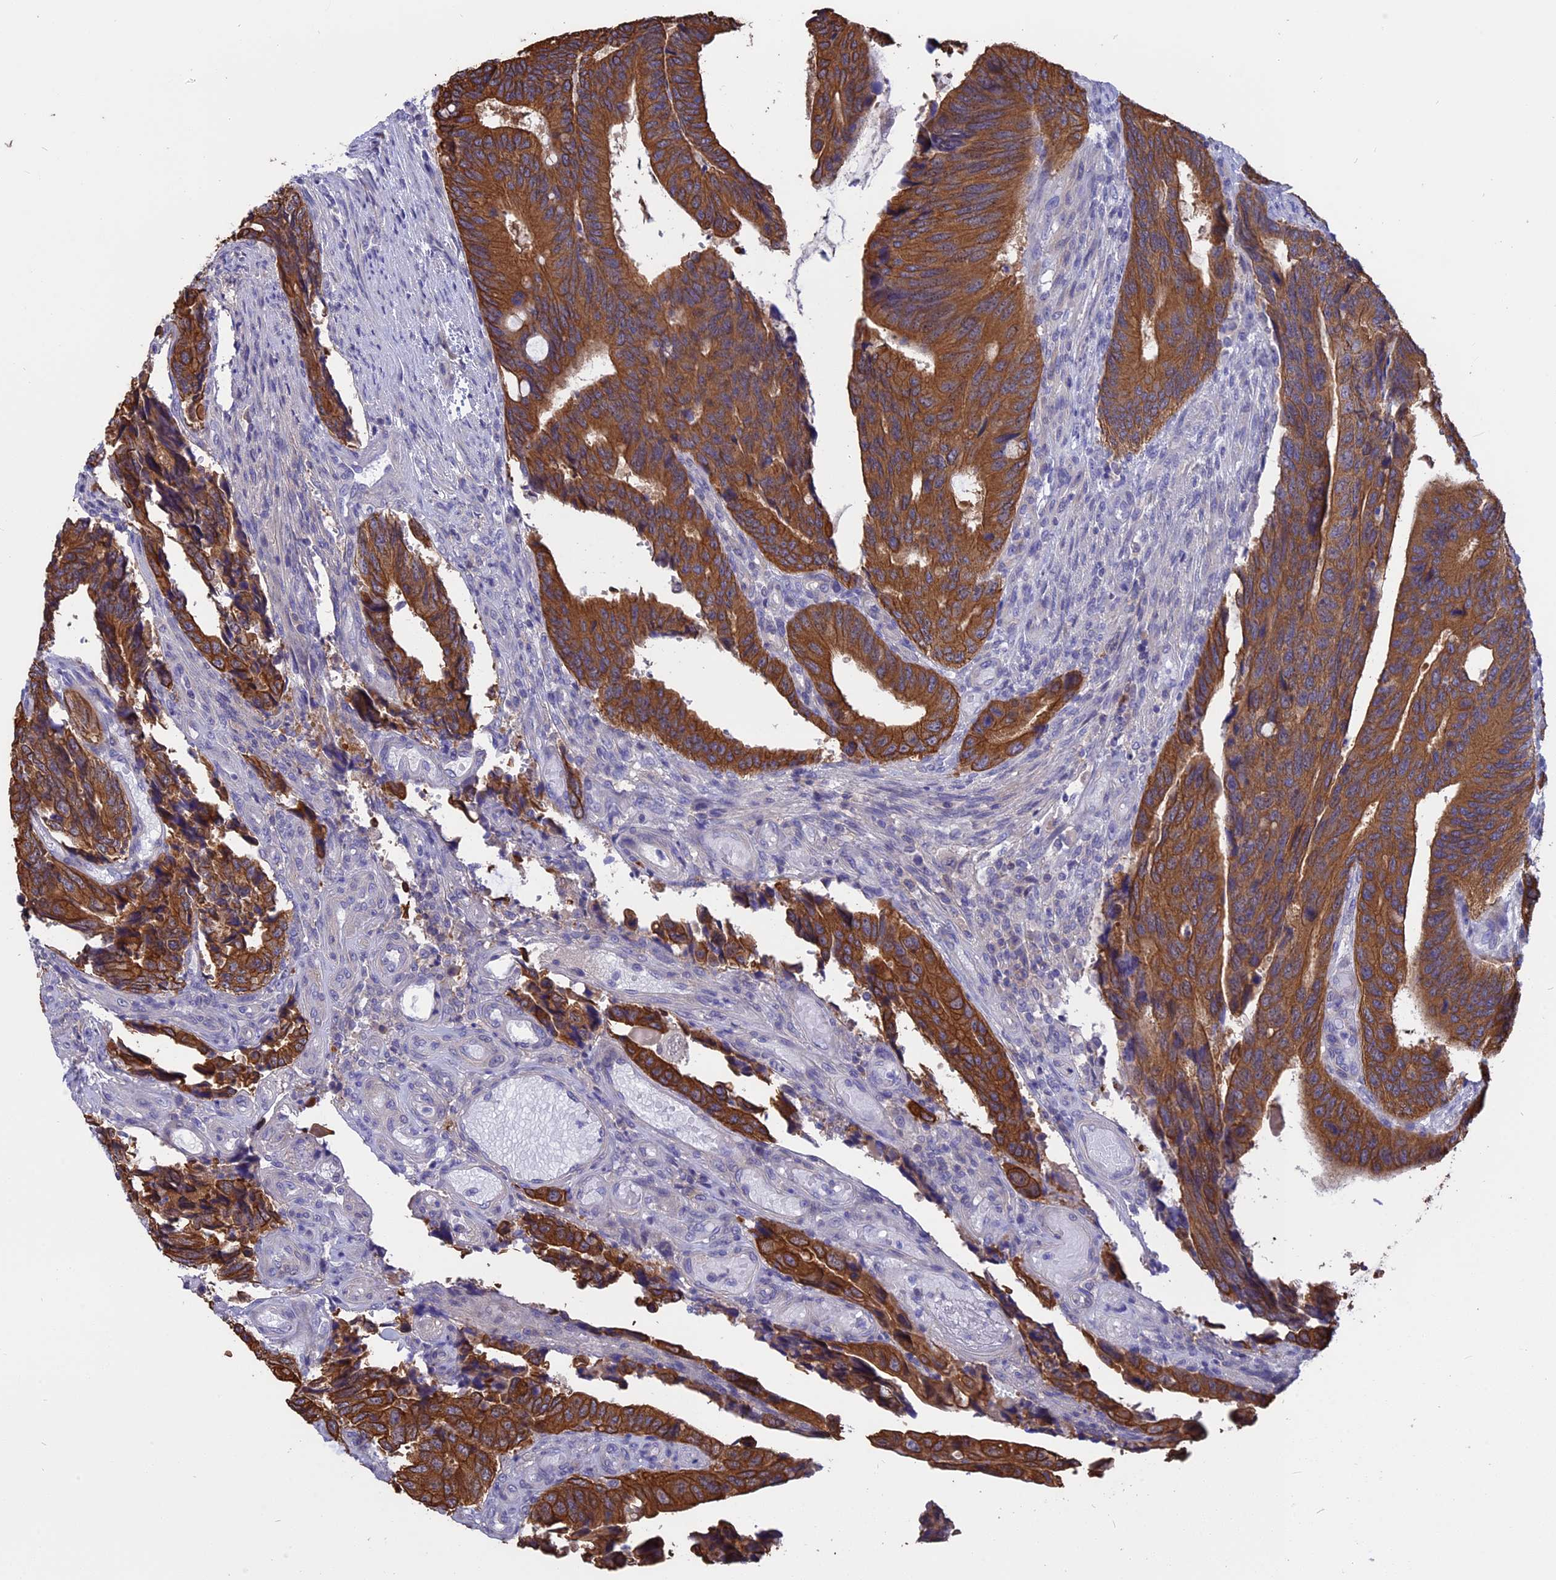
{"staining": {"intensity": "strong", "quantity": ">75%", "location": "cytoplasmic/membranous"}, "tissue": "colorectal cancer", "cell_type": "Tumor cells", "image_type": "cancer", "snomed": [{"axis": "morphology", "description": "Adenocarcinoma, NOS"}, {"axis": "topography", "description": "Colon"}], "caption": "This image exhibits immunohistochemistry (IHC) staining of human colorectal cancer, with high strong cytoplasmic/membranous staining in about >75% of tumor cells.", "gene": "STUB1", "patient": {"sex": "male", "age": 87}}